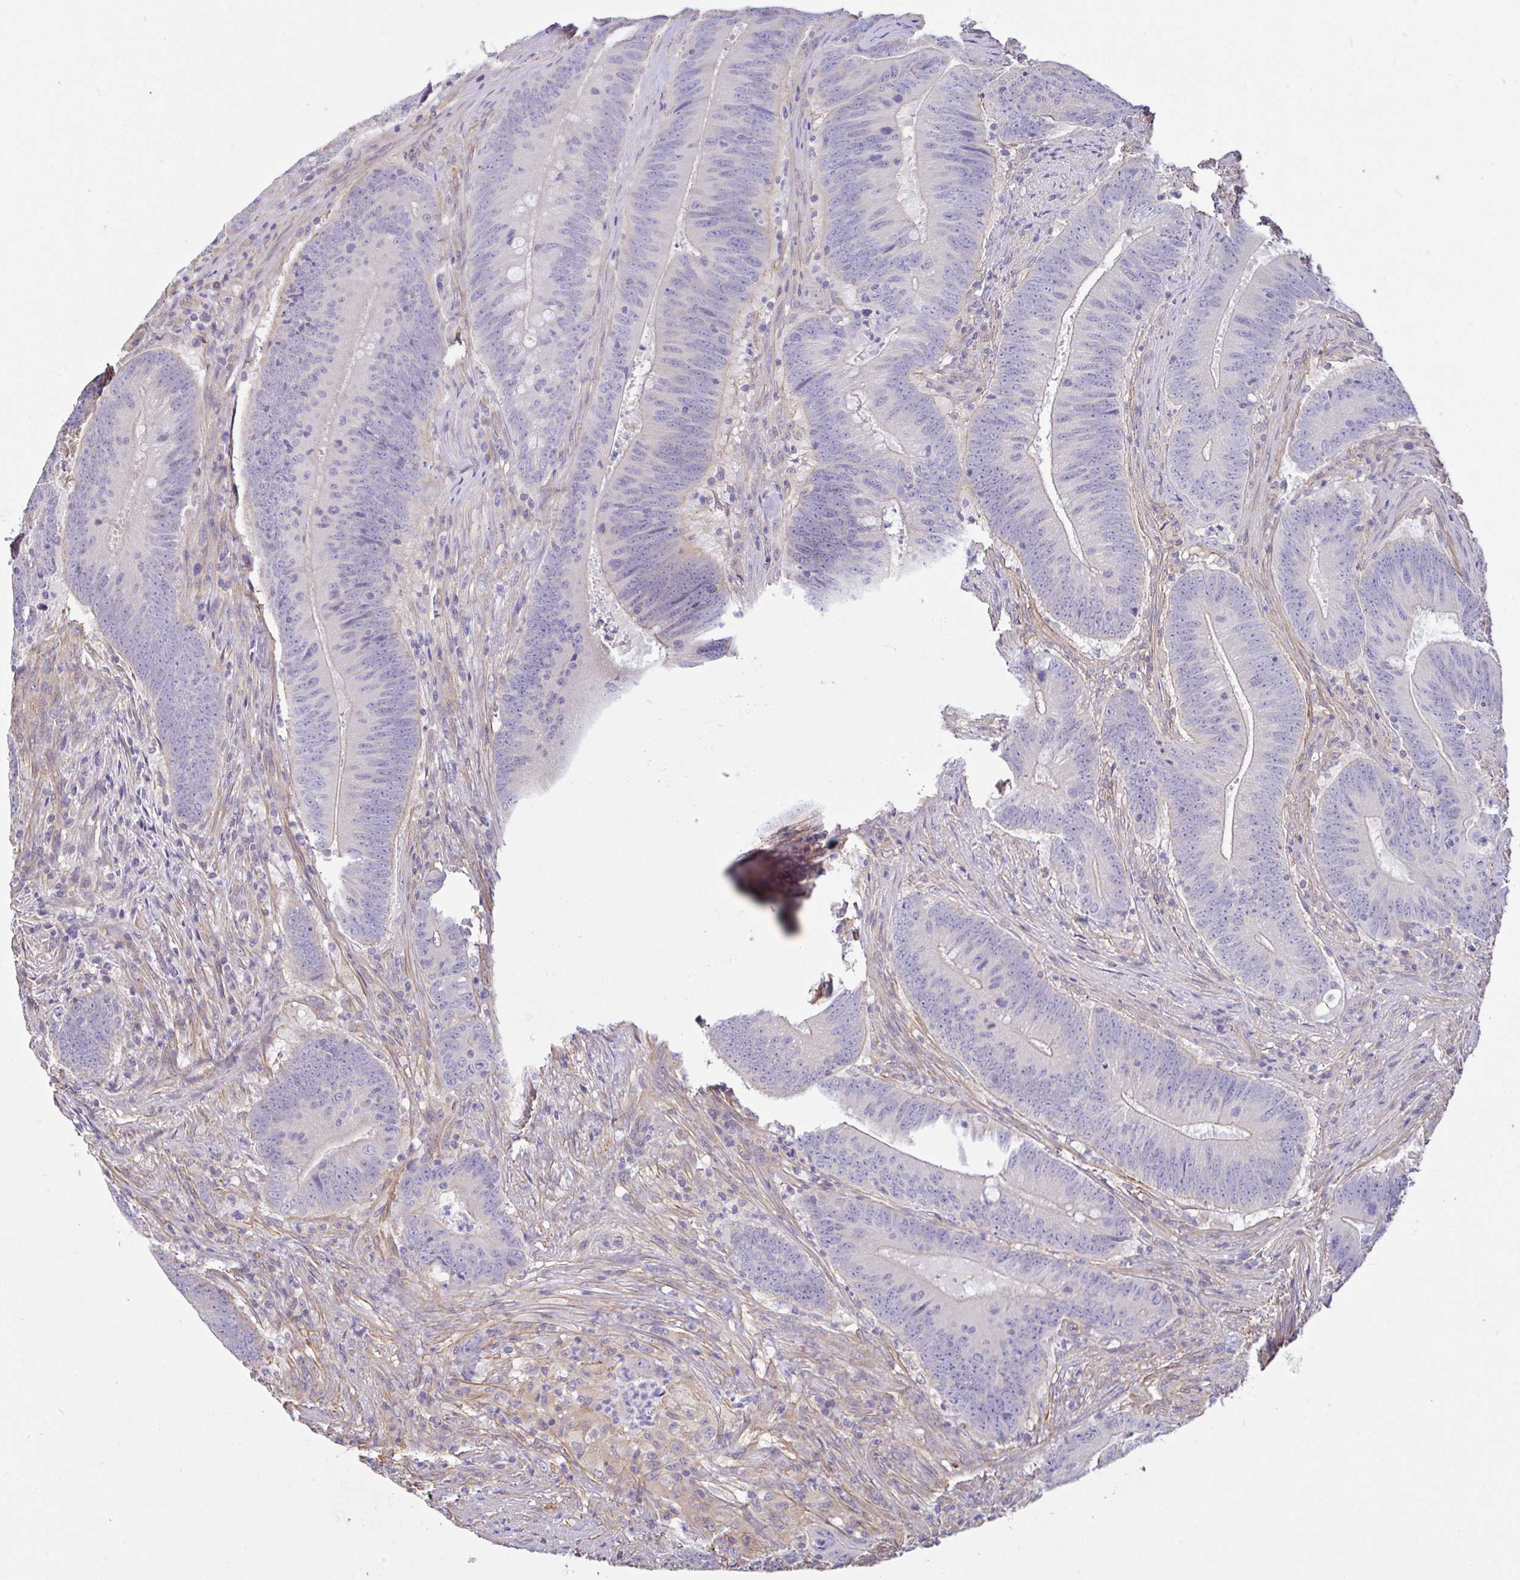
{"staining": {"intensity": "negative", "quantity": "none", "location": "none"}, "tissue": "colorectal cancer", "cell_type": "Tumor cells", "image_type": "cancer", "snomed": [{"axis": "morphology", "description": "Adenocarcinoma, NOS"}, {"axis": "topography", "description": "Colon"}], "caption": "DAB (3,3'-diaminobenzidine) immunohistochemical staining of human adenocarcinoma (colorectal) displays no significant expression in tumor cells.", "gene": "PLCD4", "patient": {"sex": "female", "age": 87}}